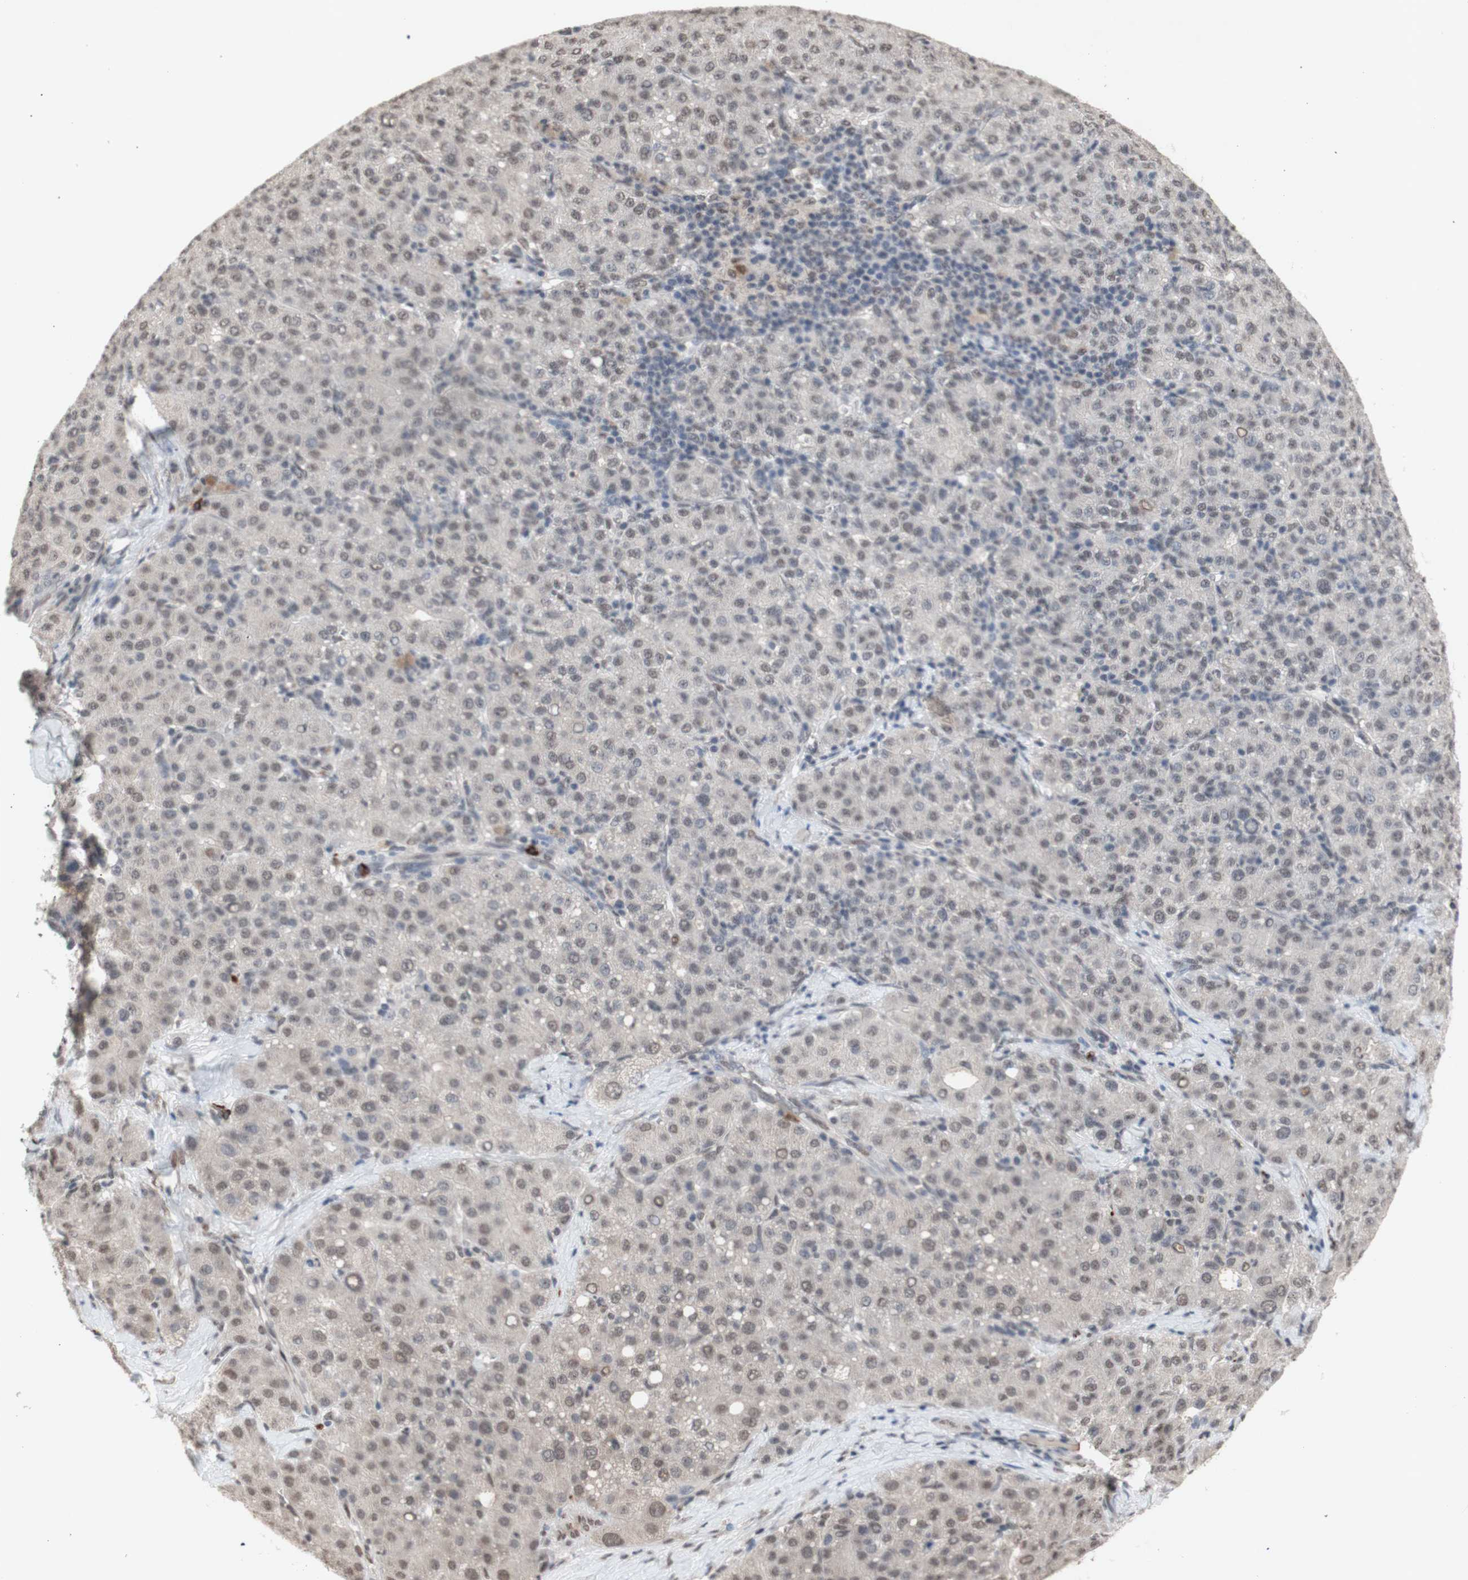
{"staining": {"intensity": "weak", "quantity": "25%-75%", "location": "nuclear"}, "tissue": "liver cancer", "cell_type": "Tumor cells", "image_type": "cancer", "snomed": [{"axis": "morphology", "description": "Carcinoma, Hepatocellular, NOS"}, {"axis": "topography", "description": "Liver"}], "caption": "This micrograph shows liver cancer stained with immunohistochemistry to label a protein in brown. The nuclear of tumor cells show weak positivity for the protein. Nuclei are counter-stained blue.", "gene": "SFPQ", "patient": {"sex": "male", "age": 65}}